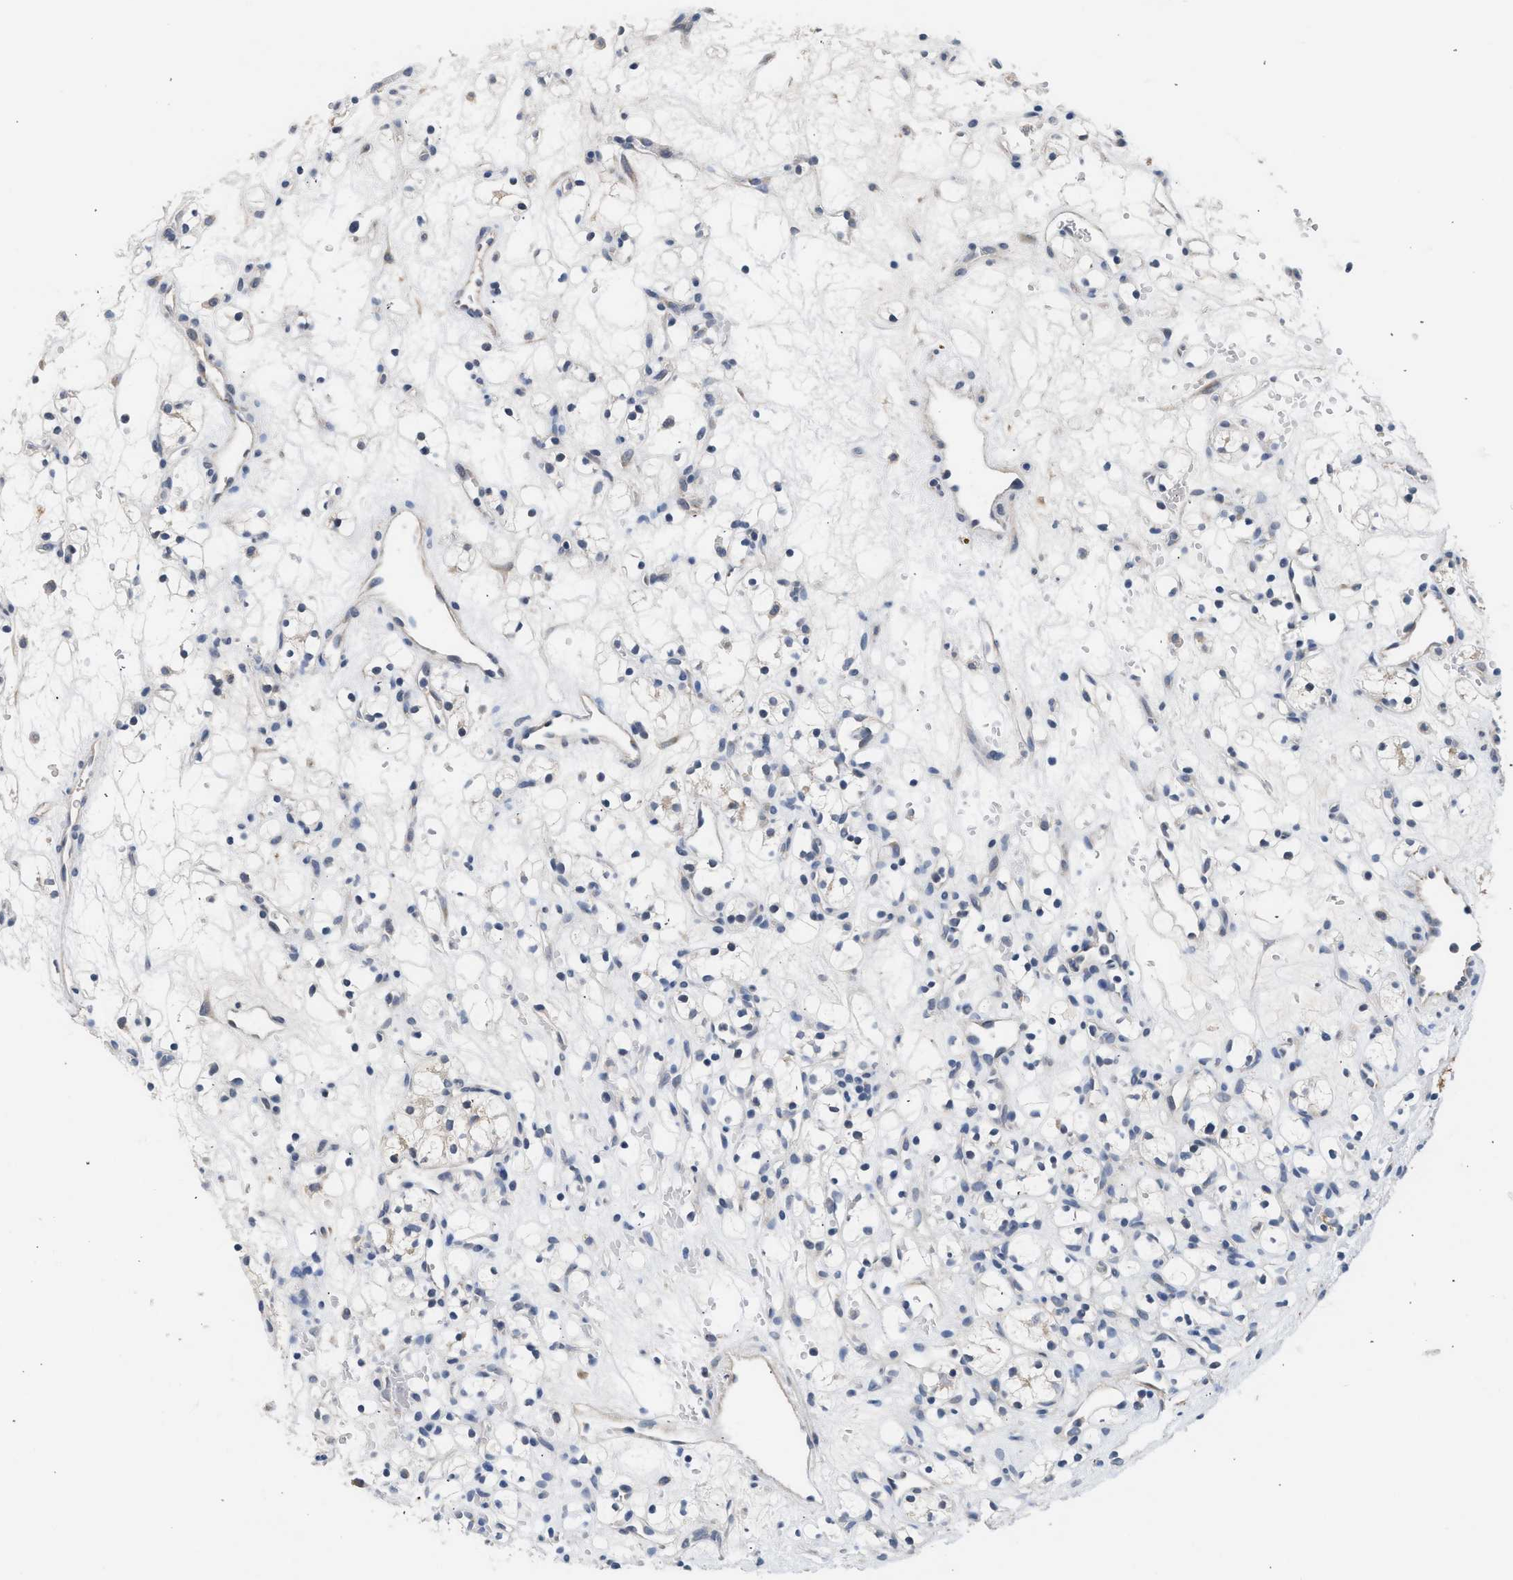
{"staining": {"intensity": "negative", "quantity": "none", "location": "none"}, "tissue": "renal cancer", "cell_type": "Tumor cells", "image_type": "cancer", "snomed": [{"axis": "morphology", "description": "Adenocarcinoma, NOS"}, {"axis": "topography", "description": "Kidney"}], "caption": "High magnification brightfield microscopy of adenocarcinoma (renal) stained with DAB (3,3'-diaminobenzidine) (brown) and counterstained with hematoxylin (blue): tumor cells show no significant expression.", "gene": "CSF3R", "patient": {"sex": "female", "age": 60}}